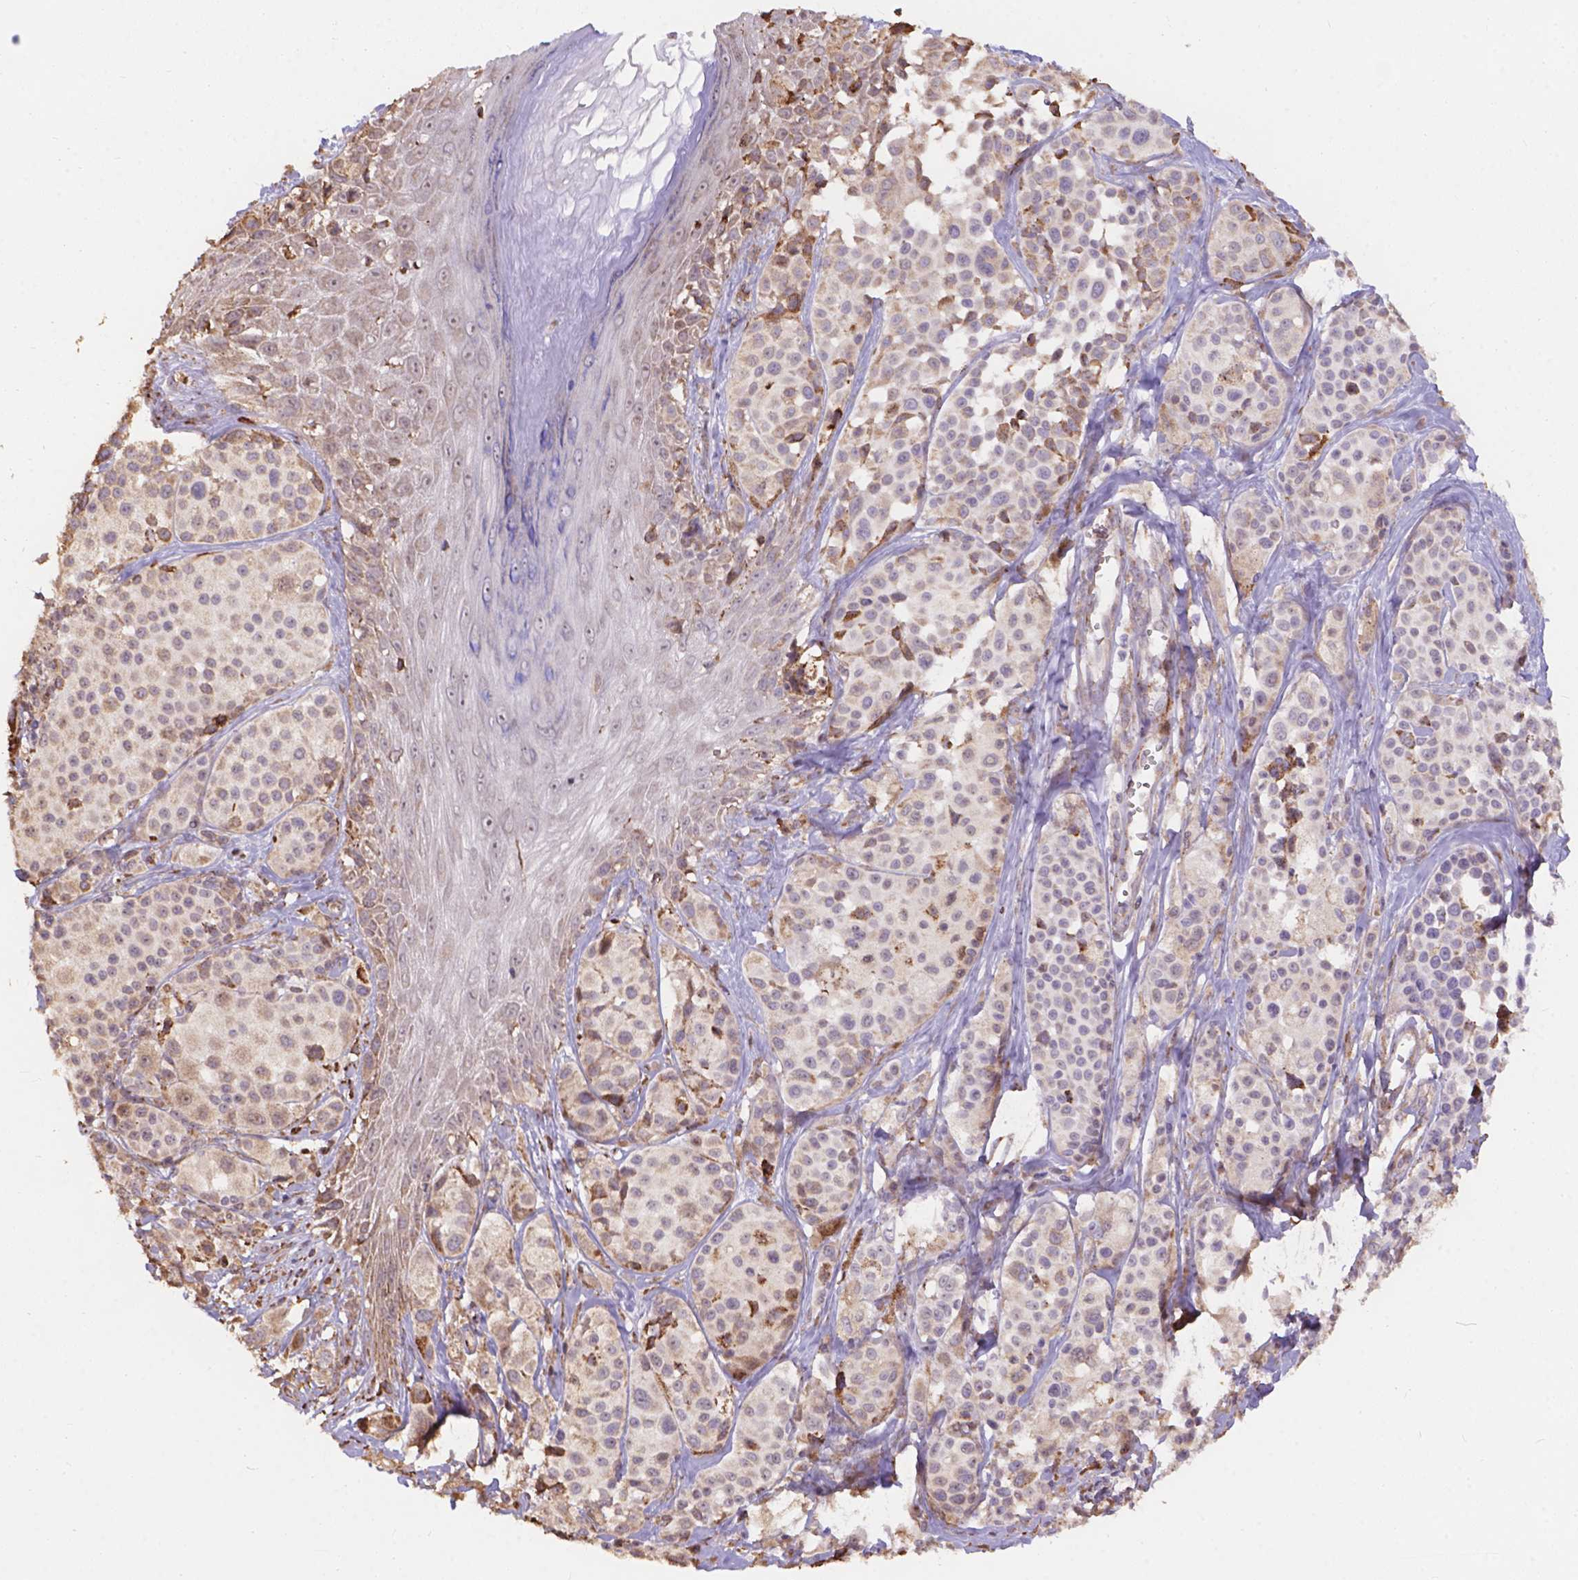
{"staining": {"intensity": "weak", "quantity": "<25%", "location": "cytoplasmic/membranous"}, "tissue": "melanoma", "cell_type": "Tumor cells", "image_type": "cancer", "snomed": [{"axis": "morphology", "description": "Malignant melanoma, NOS"}, {"axis": "topography", "description": "Skin"}], "caption": "The photomicrograph reveals no staining of tumor cells in malignant melanoma.", "gene": "IPO11", "patient": {"sex": "male", "age": 77}}